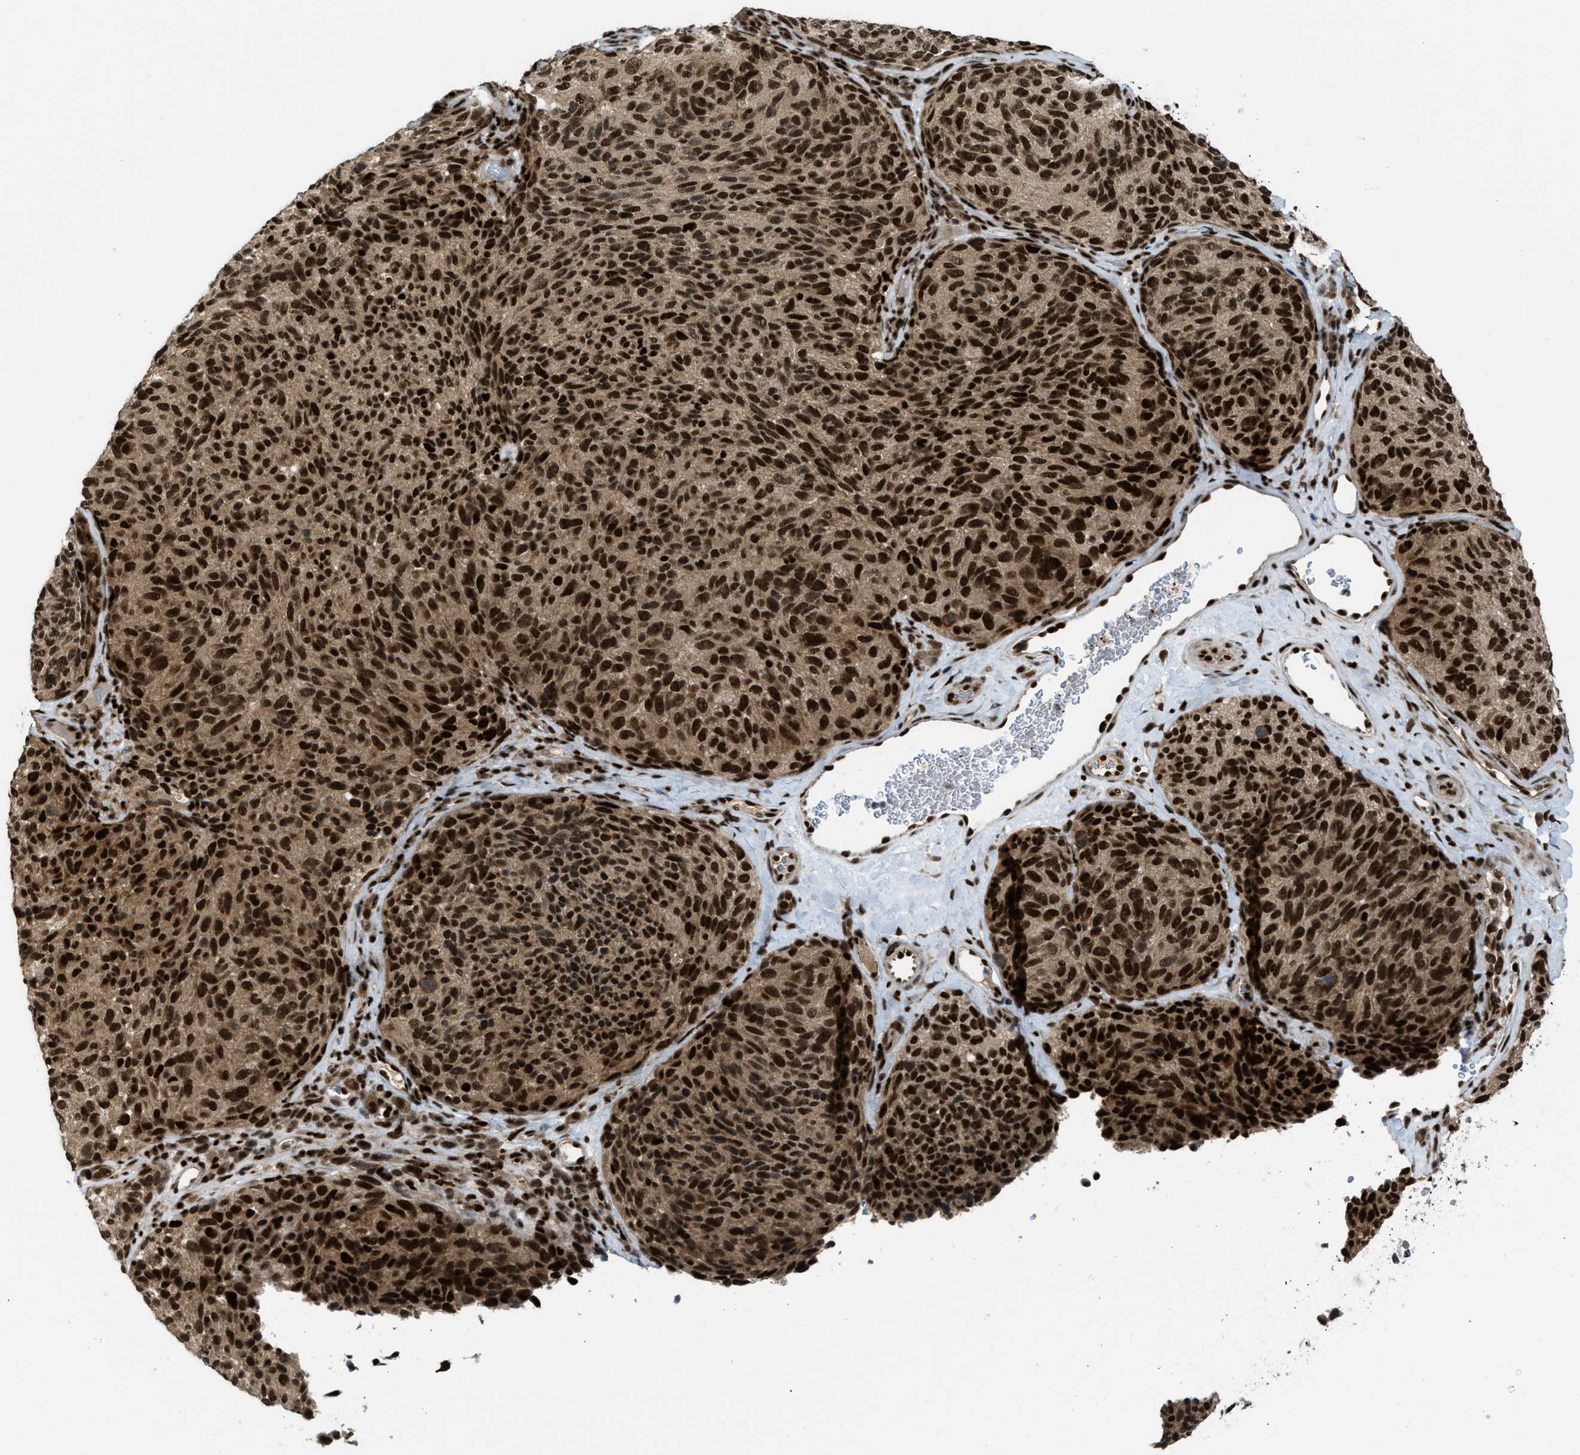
{"staining": {"intensity": "strong", "quantity": ">75%", "location": "nuclear"}, "tissue": "melanoma", "cell_type": "Tumor cells", "image_type": "cancer", "snomed": [{"axis": "morphology", "description": "Malignant melanoma, NOS"}, {"axis": "topography", "description": "Skin"}], "caption": "Immunohistochemistry (IHC) micrograph of melanoma stained for a protein (brown), which shows high levels of strong nuclear staining in approximately >75% of tumor cells.", "gene": "RFX5", "patient": {"sex": "female", "age": 73}}